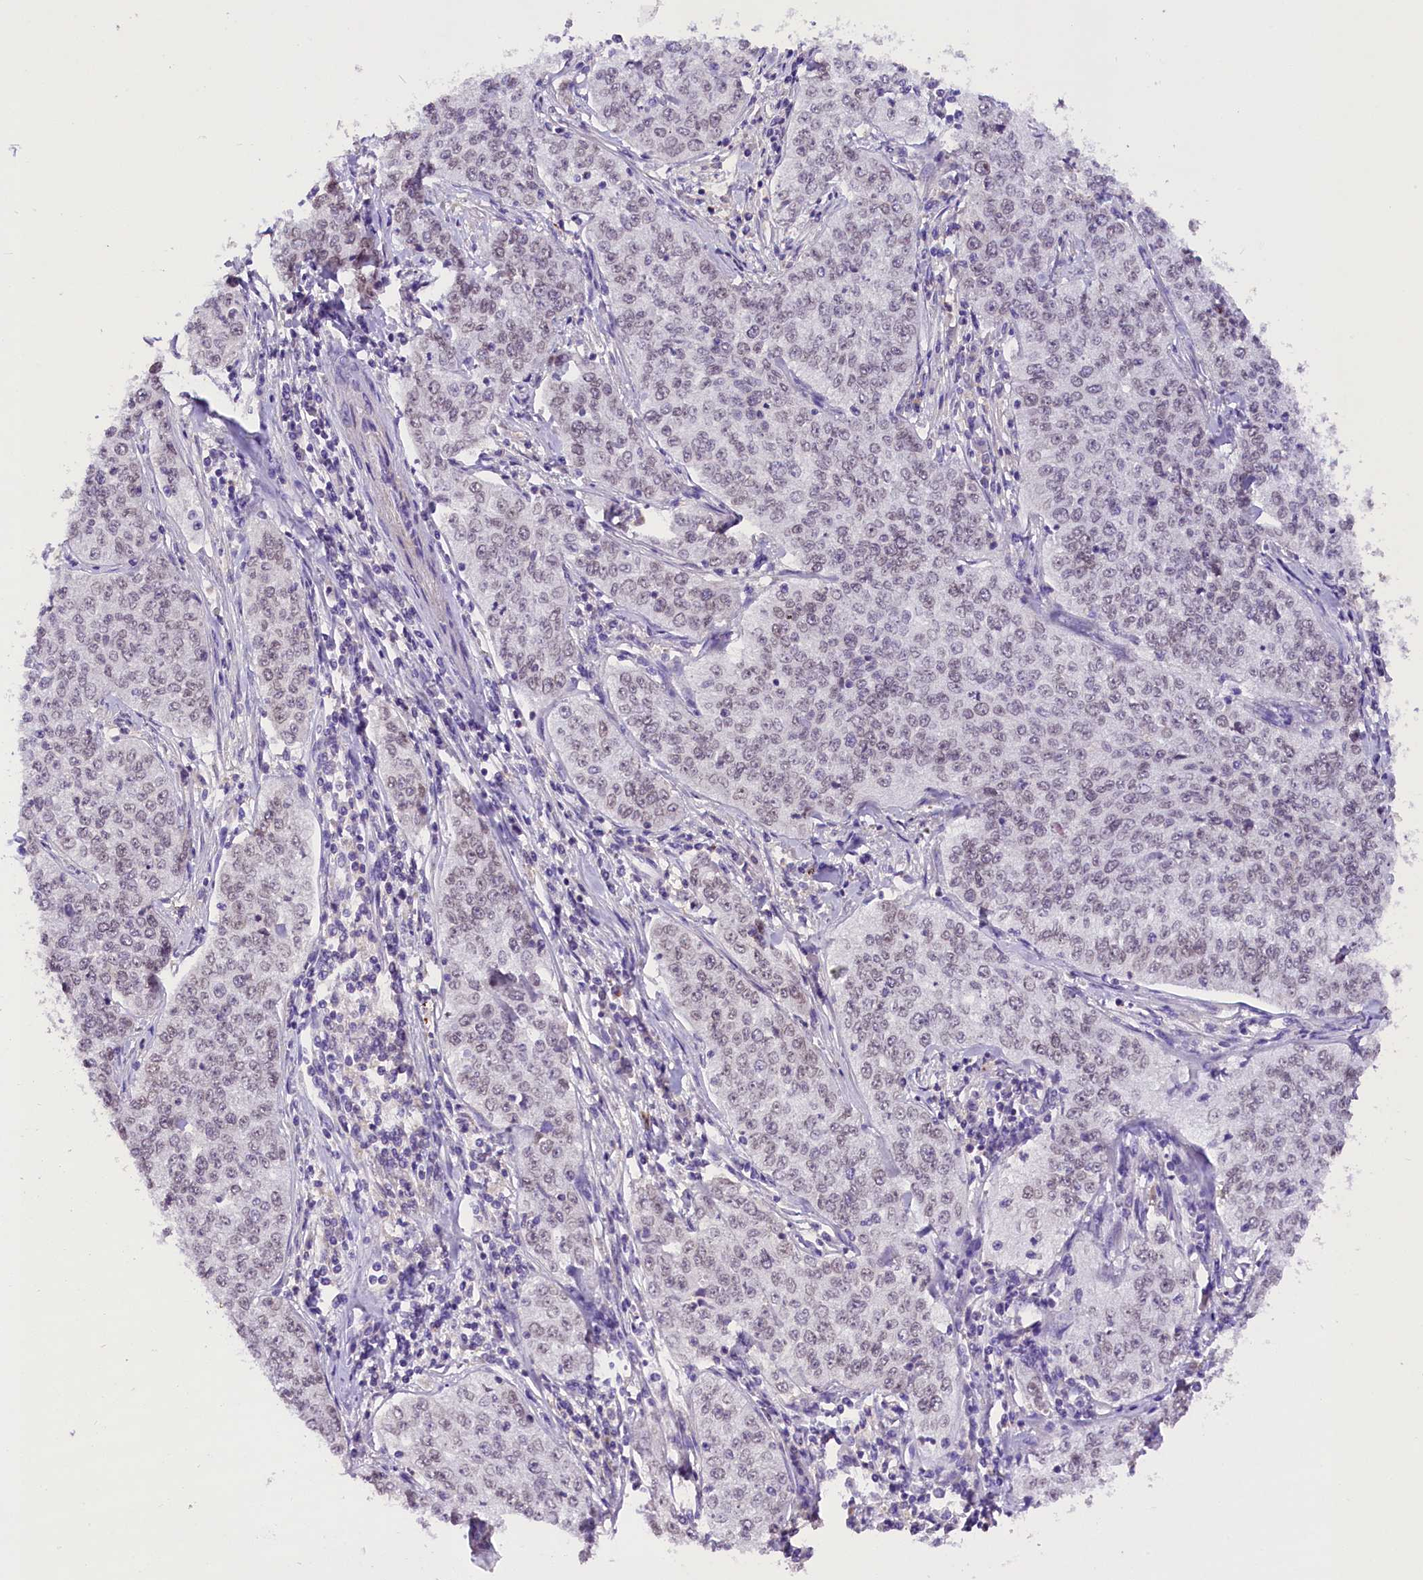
{"staining": {"intensity": "weak", "quantity": "<25%", "location": "nuclear"}, "tissue": "cervical cancer", "cell_type": "Tumor cells", "image_type": "cancer", "snomed": [{"axis": "morphology", "description": "Squamous cell carcinoma, NOS"}, {"axis": "topography", "description": "Cervix"}], "caption": "Protein analysis of cervical cancer (squamous cell carcinoma) reveals no significant expression in tumor cells. (Stains: DAB (3,3'-diaminobenzidine) IHC with hematoxylin counter stain, Microscopy: brightfield microscopy at high magnification).", "gene": "MEX3B", "patient": {"sex": "female", "age": 35}}